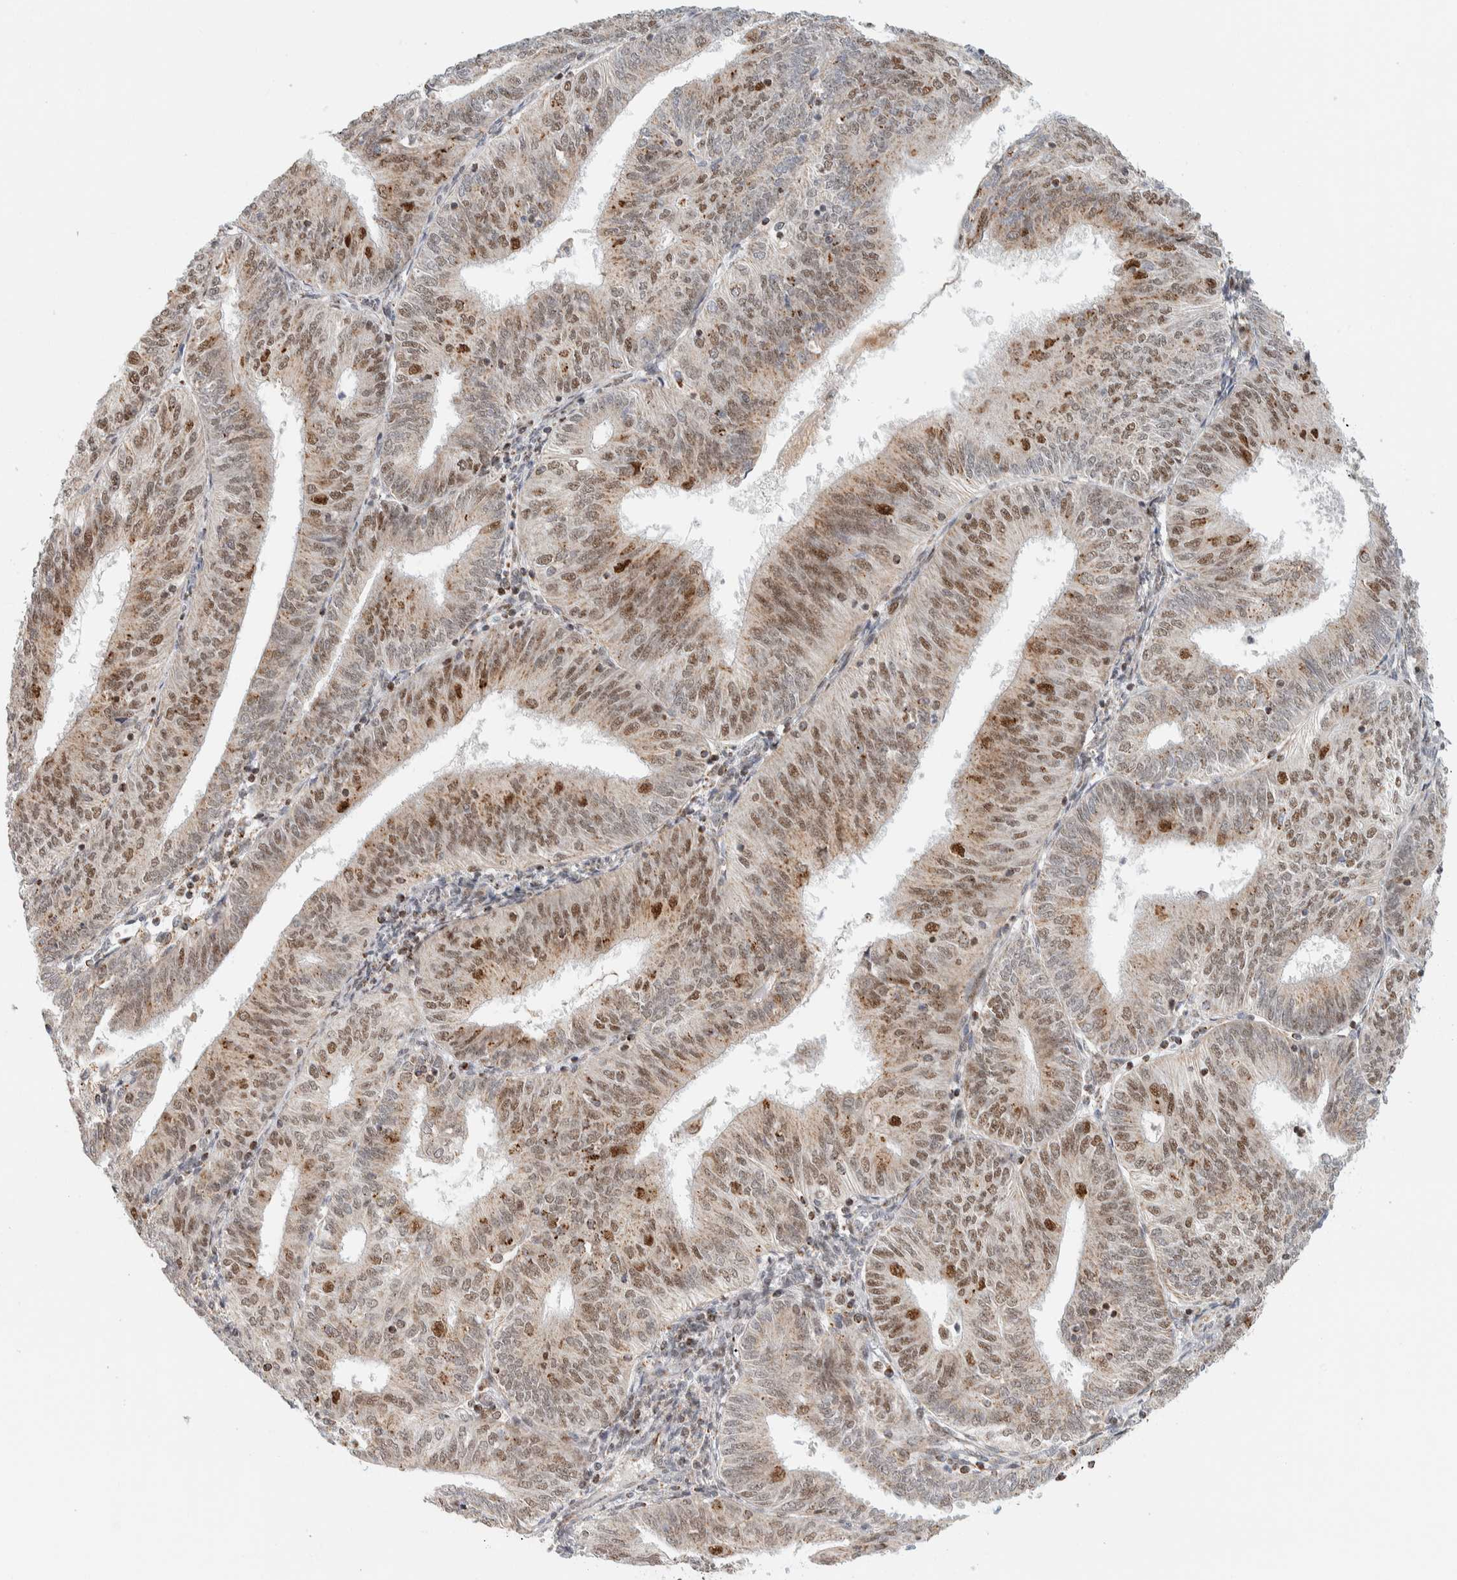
{"staining": {"intensity": "moderate", "quantity": "25%-75%", "location": "cytoplasmic/membranous,nuclear"}, "tissue": "endometrial cancer", "cell_type": "Tumor cells", "image_type": "cancer", "snomed": [{"axis": "morphology", "description": "Adenocarcinoma, NOS"}, {"axis": "topography", "description": "Endometrium"}], "caption": "Immunohistochemistry image of human adenocarcinoma (endometrial) stained for a protein (brown), which exhibits medium levels of moderate cytoplasmic/membranous and nuclear expression in about 25%-75% of tumor cells.", "gene": "TSPAN32", "patient": {"sex": "female", "age": 58}}